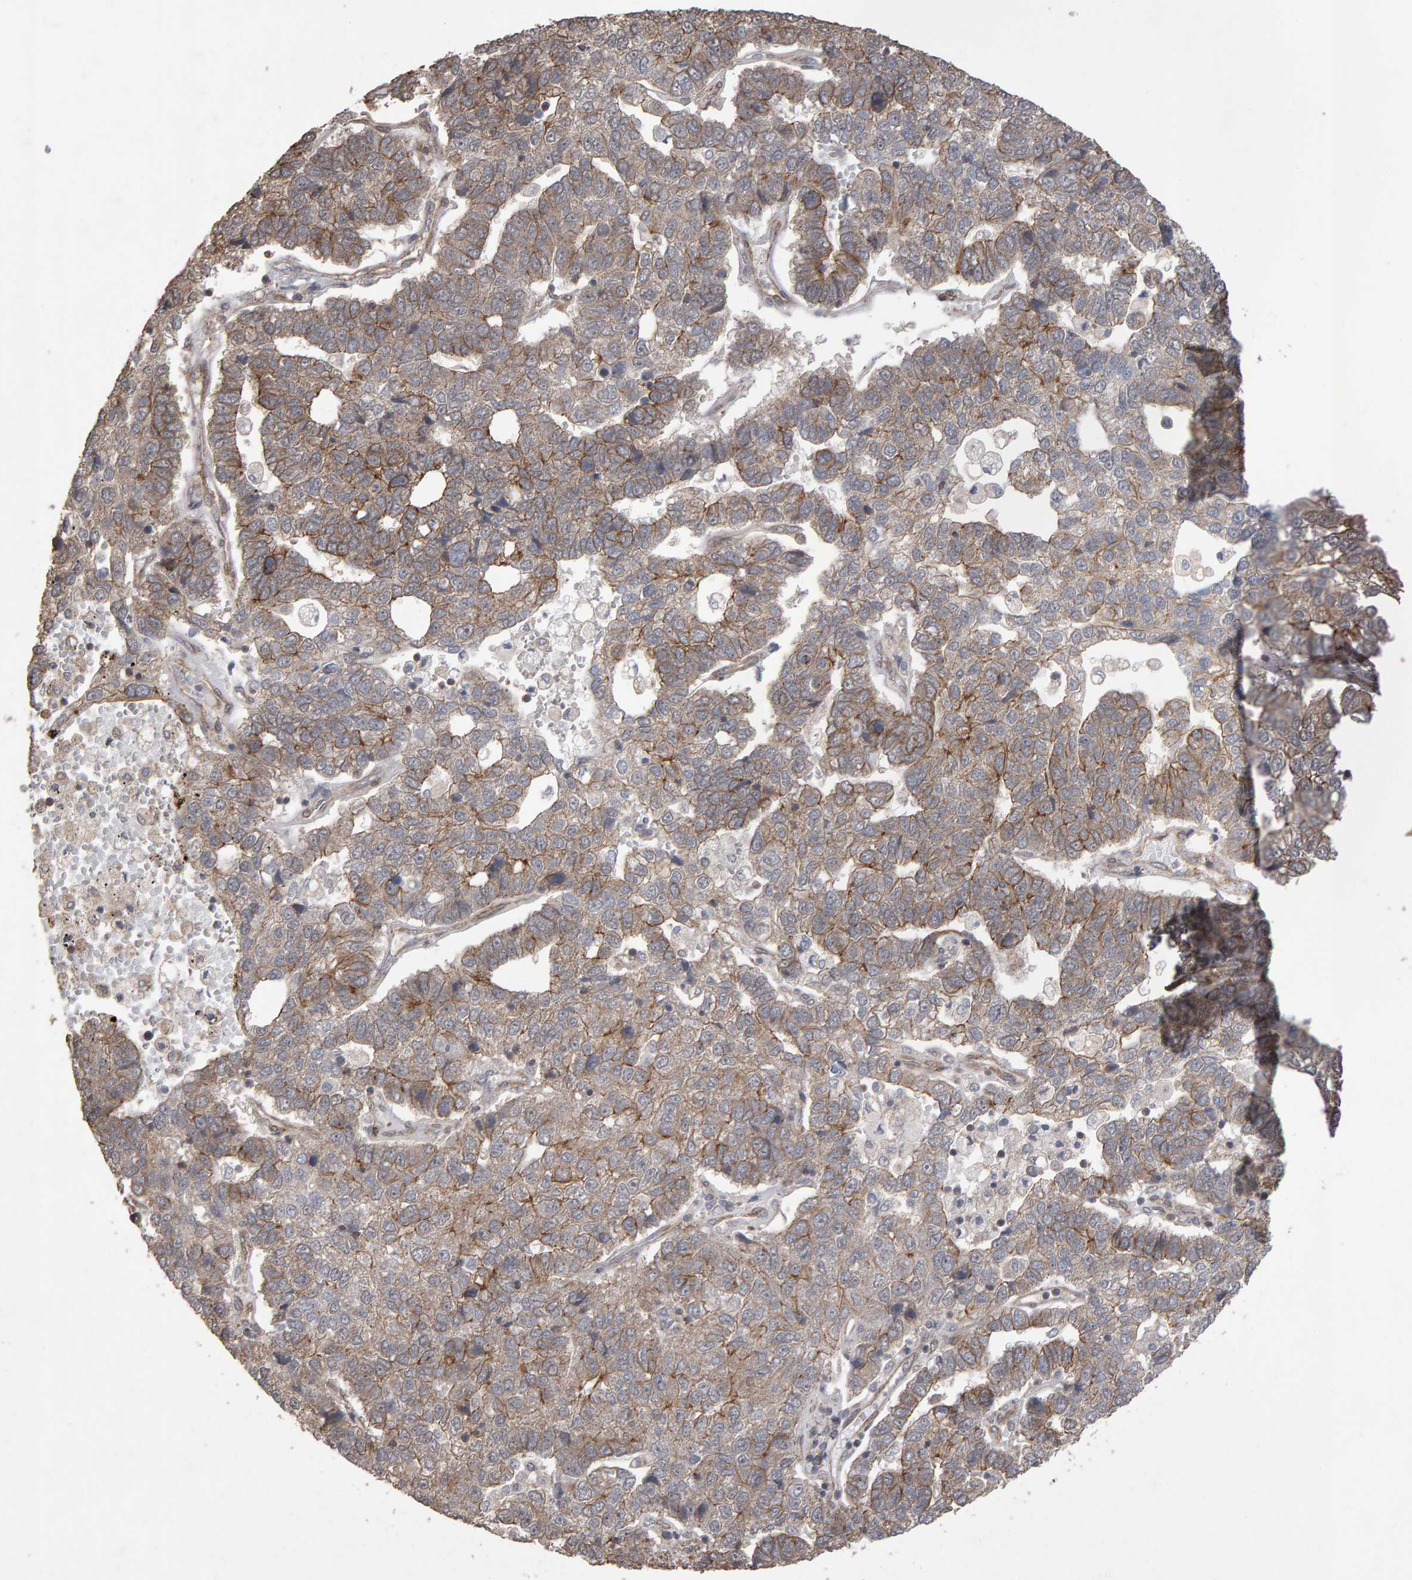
{"staining": {"intensity": "moderate", "quantity": "25%-75%", "location": "cytoplasmic/membranous"}, "tissue": "pancreatic cancer", "cell_type": "Tumor cells", "image_type": "cancer", "snomed": [{"axis": "morphology", "description": "Adenocarcinoma, NOS"}, {"axis": "topography", "description": "Pancreas"}], "caption": "IHC image of neoplastic tissue: pancreatic cancer stained using immunohistochemistry shows medium levels of moderate protein expression localized specifically in the cytoplasmic/membranous of tumor cells, appearing as a cytoplasmic/membranous brown color.", "gene": "SCRIB", "patient": {"sex": "female", "age": 61}}